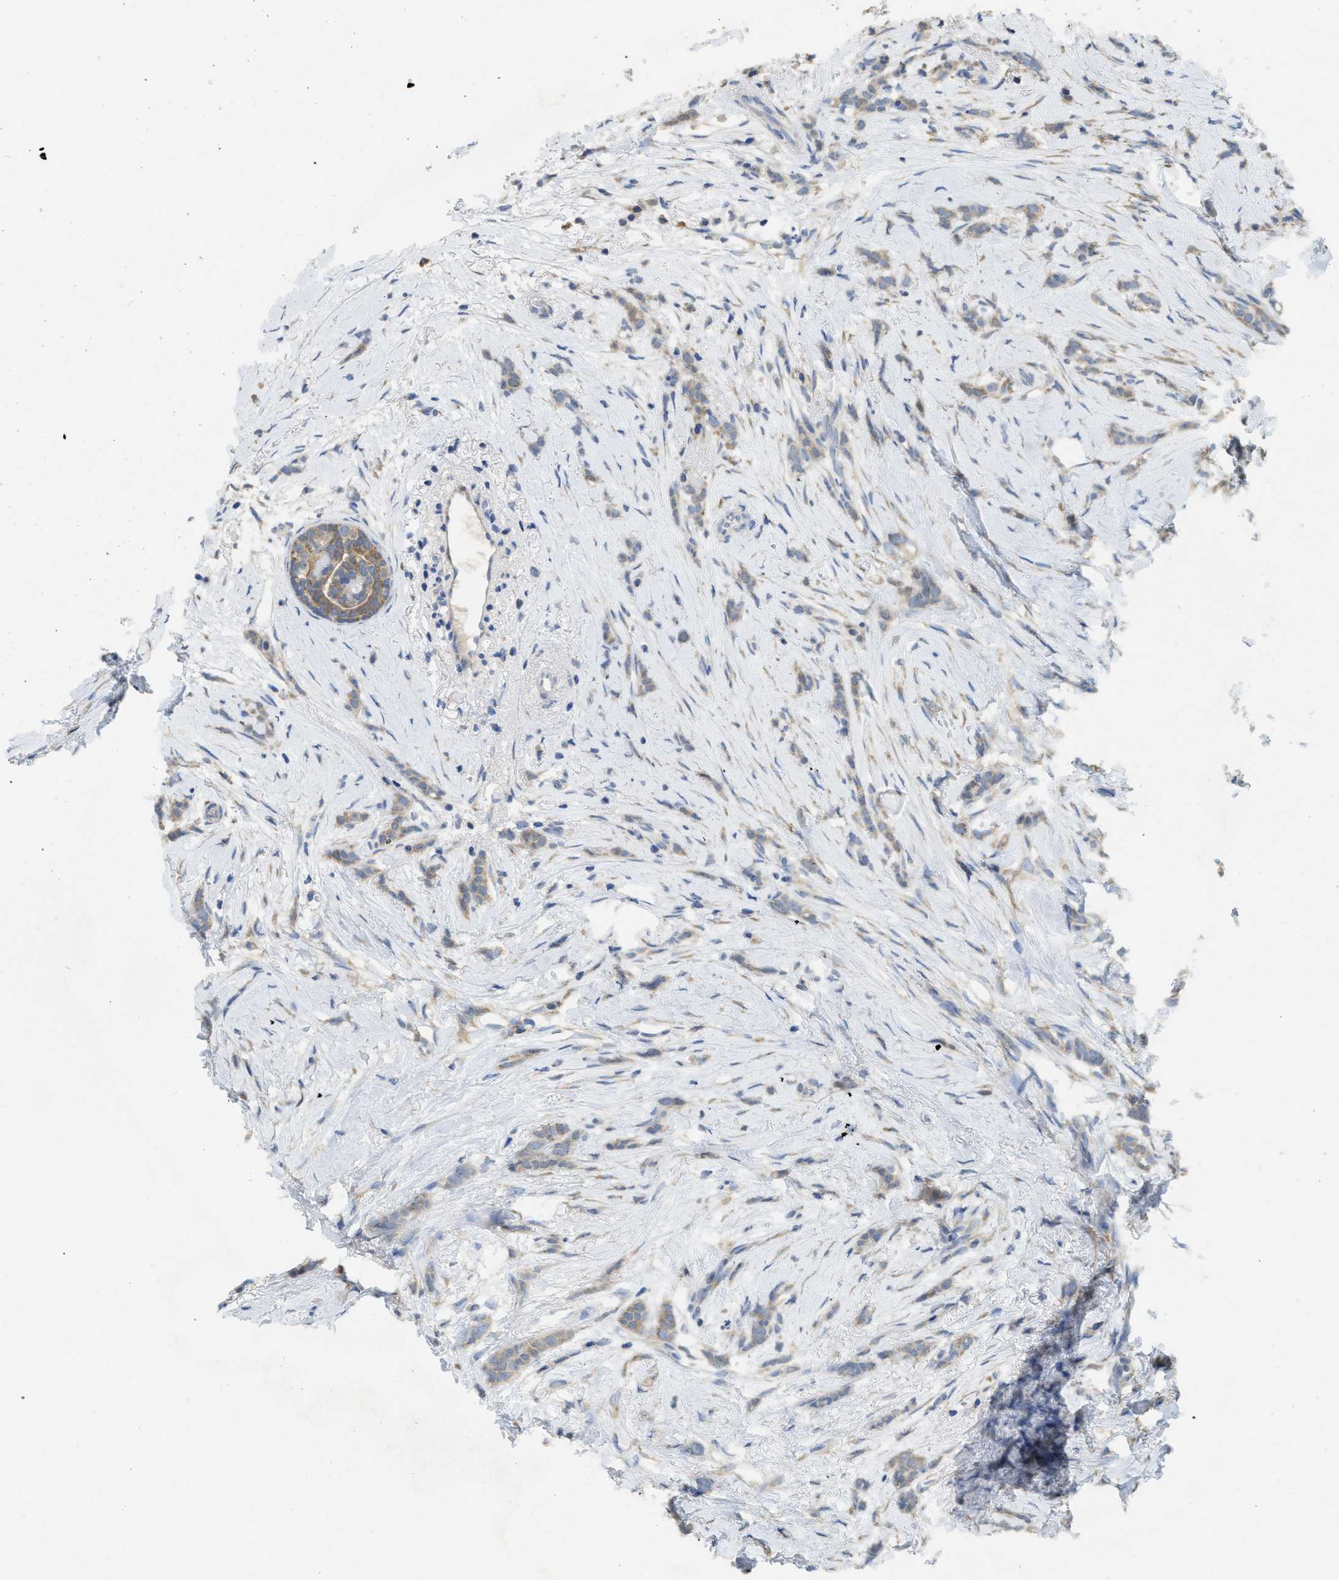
{"staining": {"intensity": "weak", "quantity": ">75%", "location": "cytoplasmic/membranous"}, "tissue": "breast cancer", "cell_type": "Tumor cells", "image_type": "cancer", "snomed": [{"axis": "morphology", "description": "Lobular carcinoma, in situ"}, {"axis": "morphology", "description": "Lobular carcinoma"}, {"axis": "topography", "description": "Breast"}], "caption": "There is low levels of weak cytoplasmic/membranous expression in tumor cells of lobular carcinoma in situ (breast), as demonstrated by immunohistochemical staining (brown color).", "gene": "SFXN2", "patient": {"sex": "female", "age": 41}}